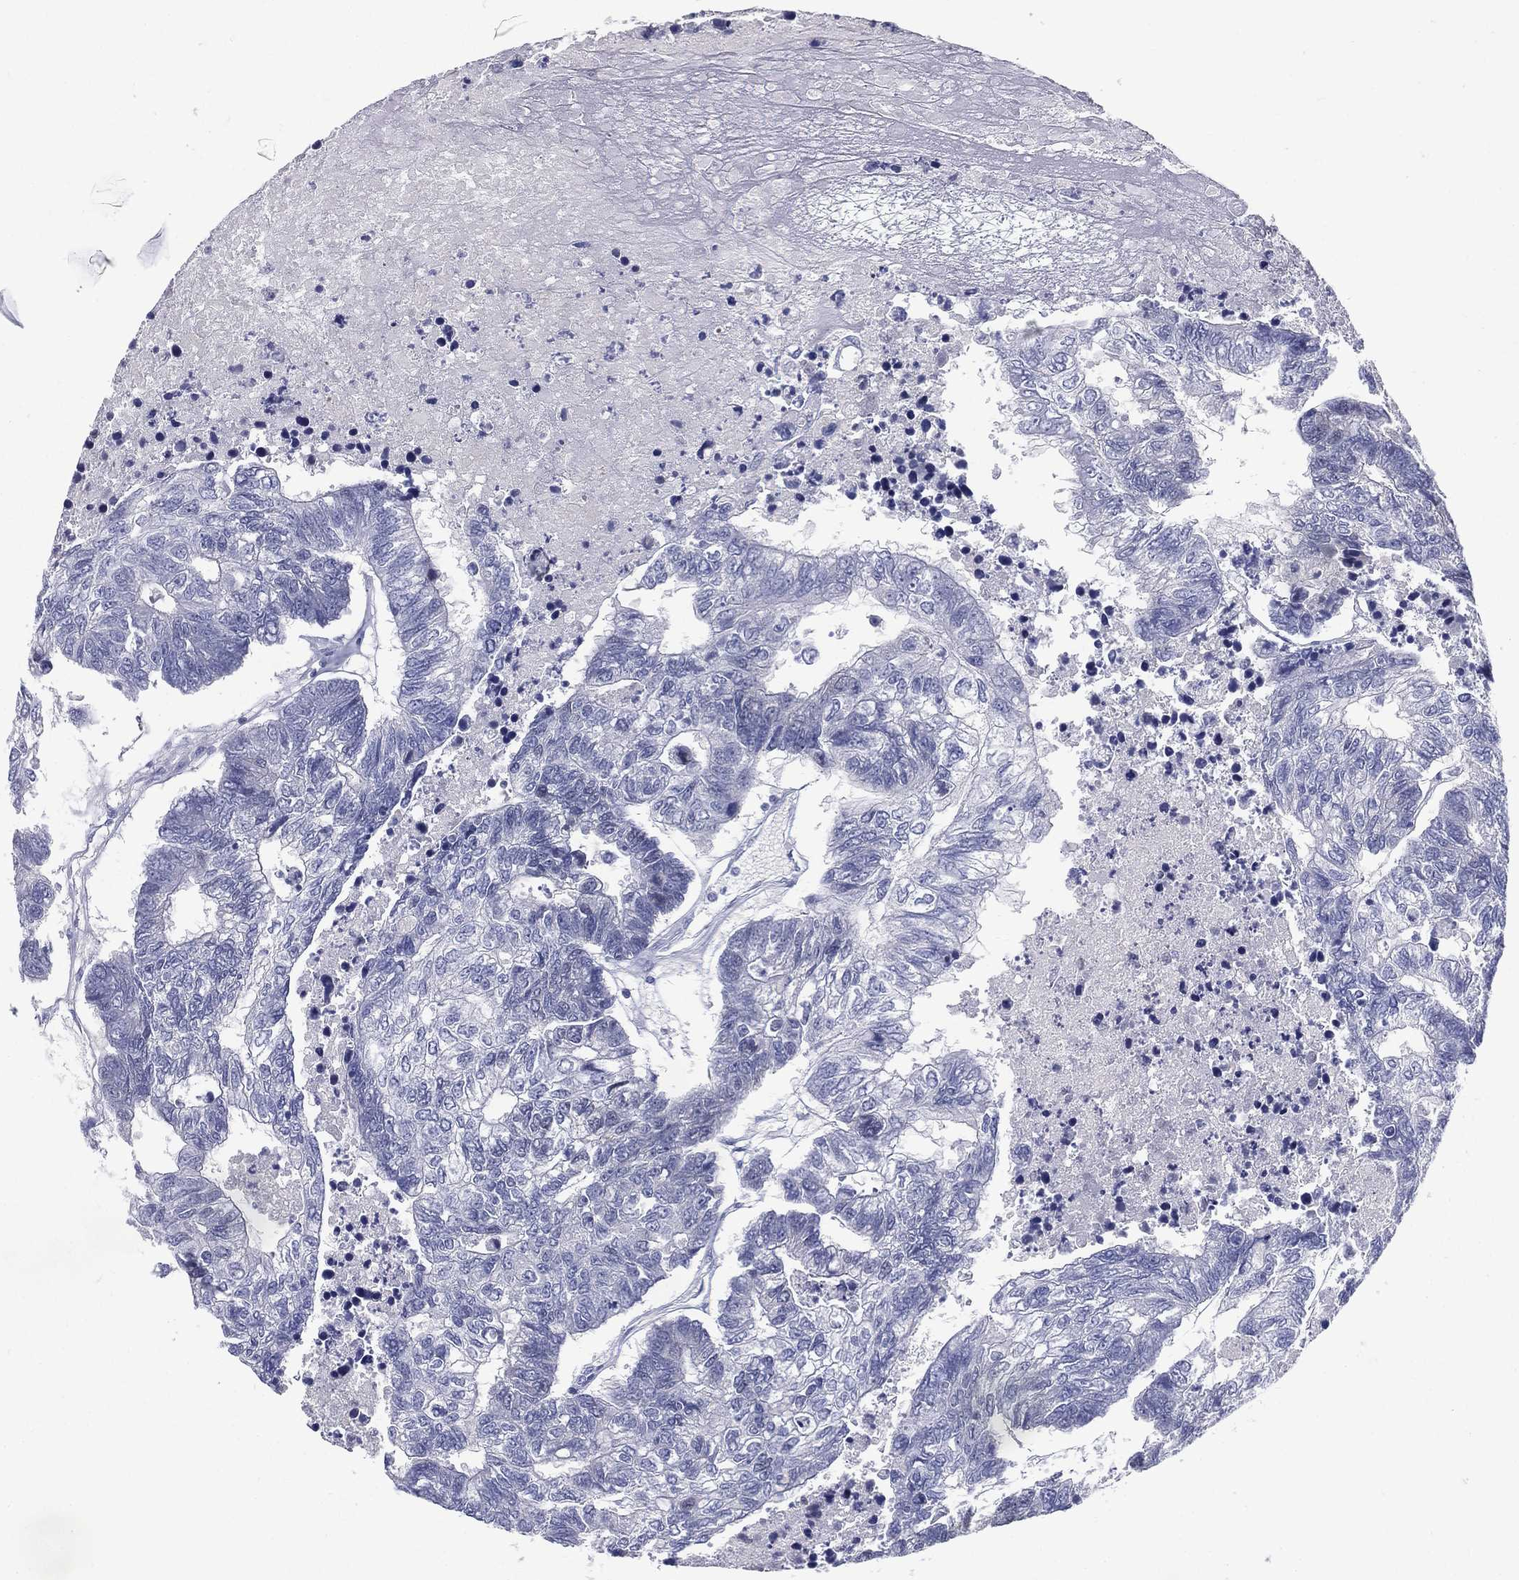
{"staining": {"intensity": "negative", "quantity": "none", "location": "none"}, "tissue": "colorectal cancer", "cell_type": "Tumor cells", "image_type": "cancer", "snomed": [{"axis": "morphology", "description": "Adenocarcinoma, NOS"}, {"axis": "topography", "description": "Colon"}], "caption": "The photomicrograph shows no staining of tumor cells in colorectal cancer (adenocarcinoma). (DAB immunohistochemistry, high magnification).", "gene": "KIF2C", "patient": {"sex": "female", "age": 48}}